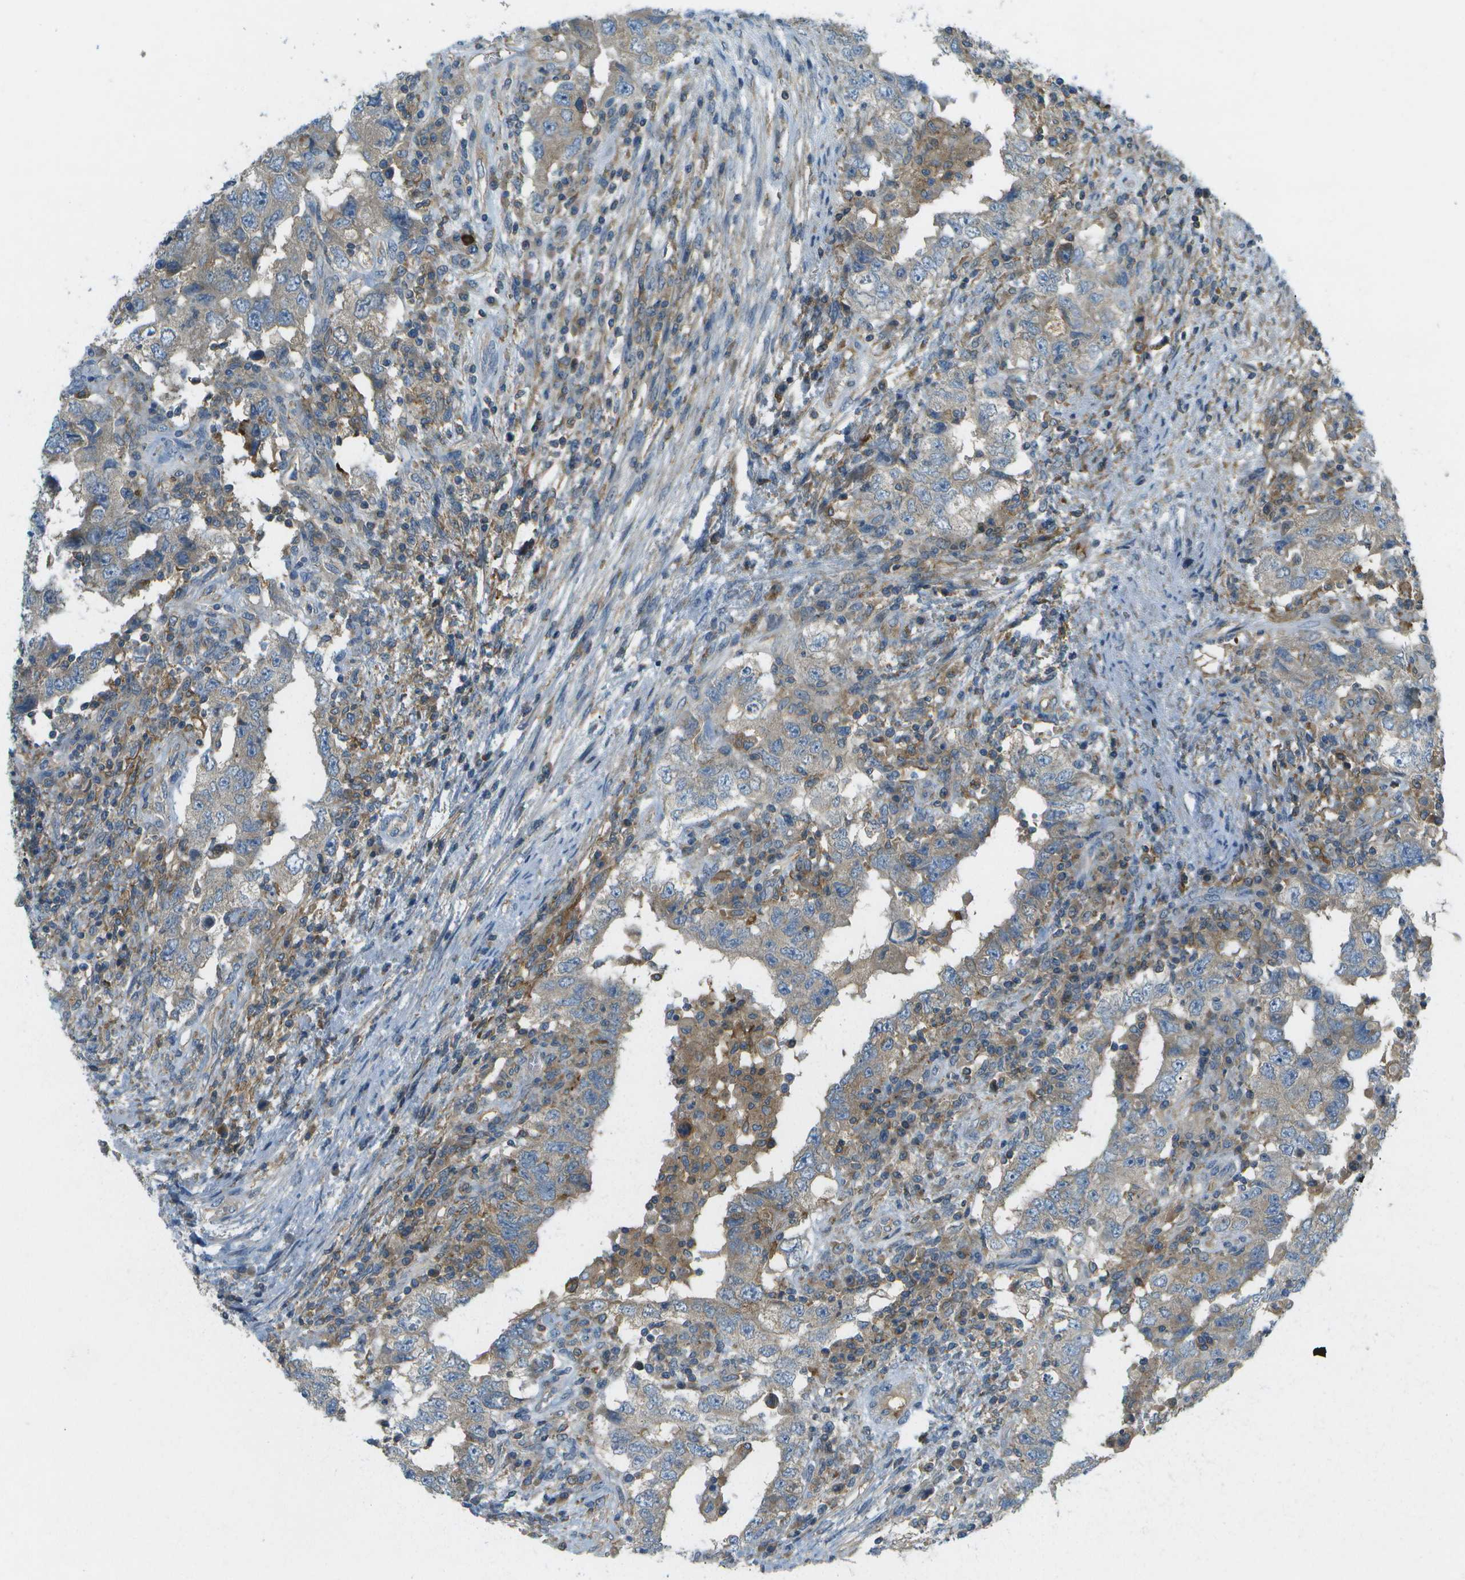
{"staining": {"intensity": "weak", "quantity": "<25%", "location": "cytoplasmic/membranous"}, "tissue": "testis cancer", "cell_type": "Tumor cells", "image_type": "cancer", "snomed": [{"axis": "morphology", "description": "Carcinoma, Embryonal, NOS"}, {"axis": "topography", "description": "Testis"}], "caption": "The micrograph reveals no significant staining in tumor cells of testis cancer. (Brightfield microscopy of DAB (3,3'-diaminobenzidine) immunohistochemistry at high magnification).", "gene": "WNK2", "patient": {"sex": "male", "age": 26}}